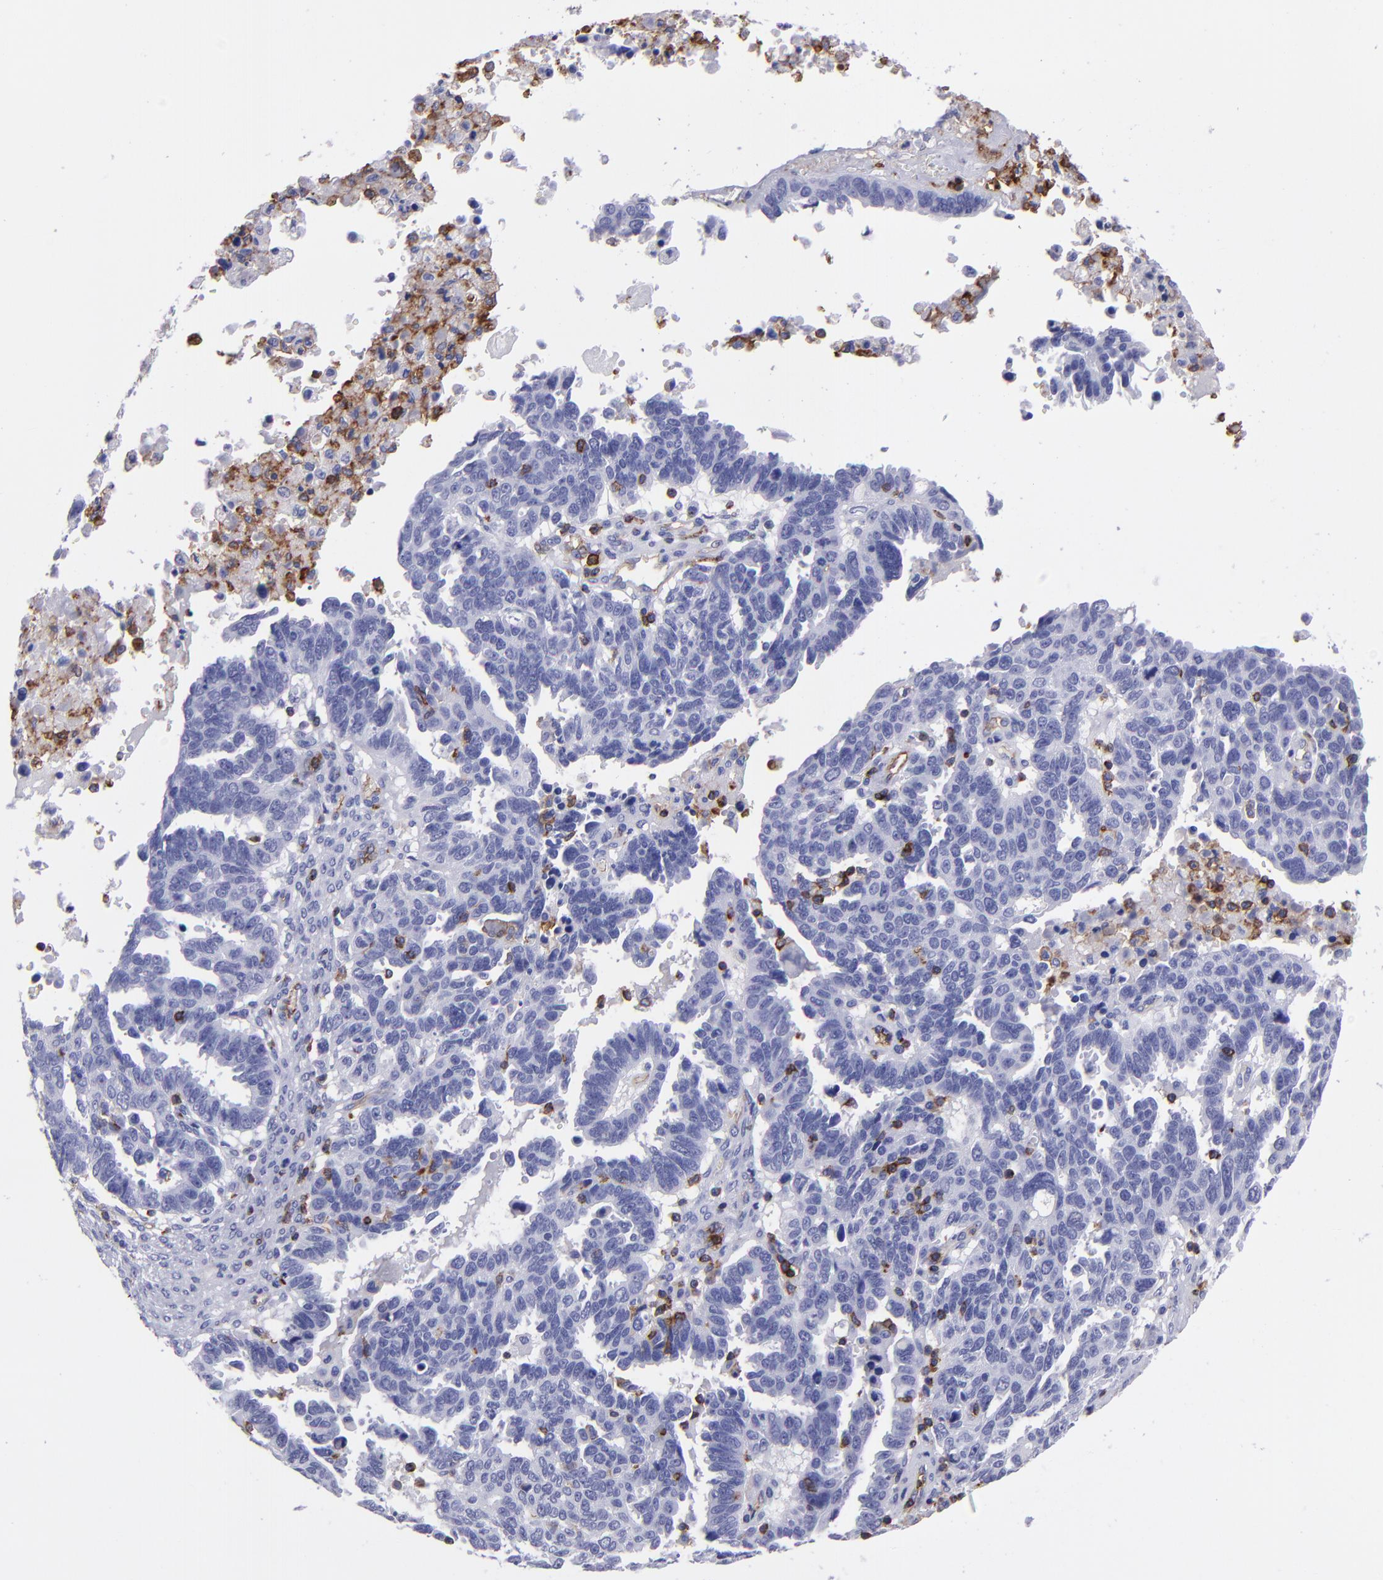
{"staining": {"intensity": "negative", "quantity": "none", "location": "none"}, "tissue": "ovarian cancer", "cell_type": "Tumor cells", "image_type": "cancer", "snomed": [{"axis": "morphology", "description": "Carcinoma, endometroid"}, {"axis": "morphology", "description": "Cystadenocarcinoma, serous, NOS"}, {"axis": "topography", "description": "Ovary"}], "caption": "An IHC photomicrograph of ovarian cancer is shown. There is no staining in tumor cells of ovarian cancer. The staining was performed using DAB (3,3'-diaminobenzidine) to visualize the protein expression in brown, while the nuclei were stained in blue with hematoxylin (Magnification: 20x).", "gene": "ICAM3", "patient": {"sex": "female", "age": 45}}